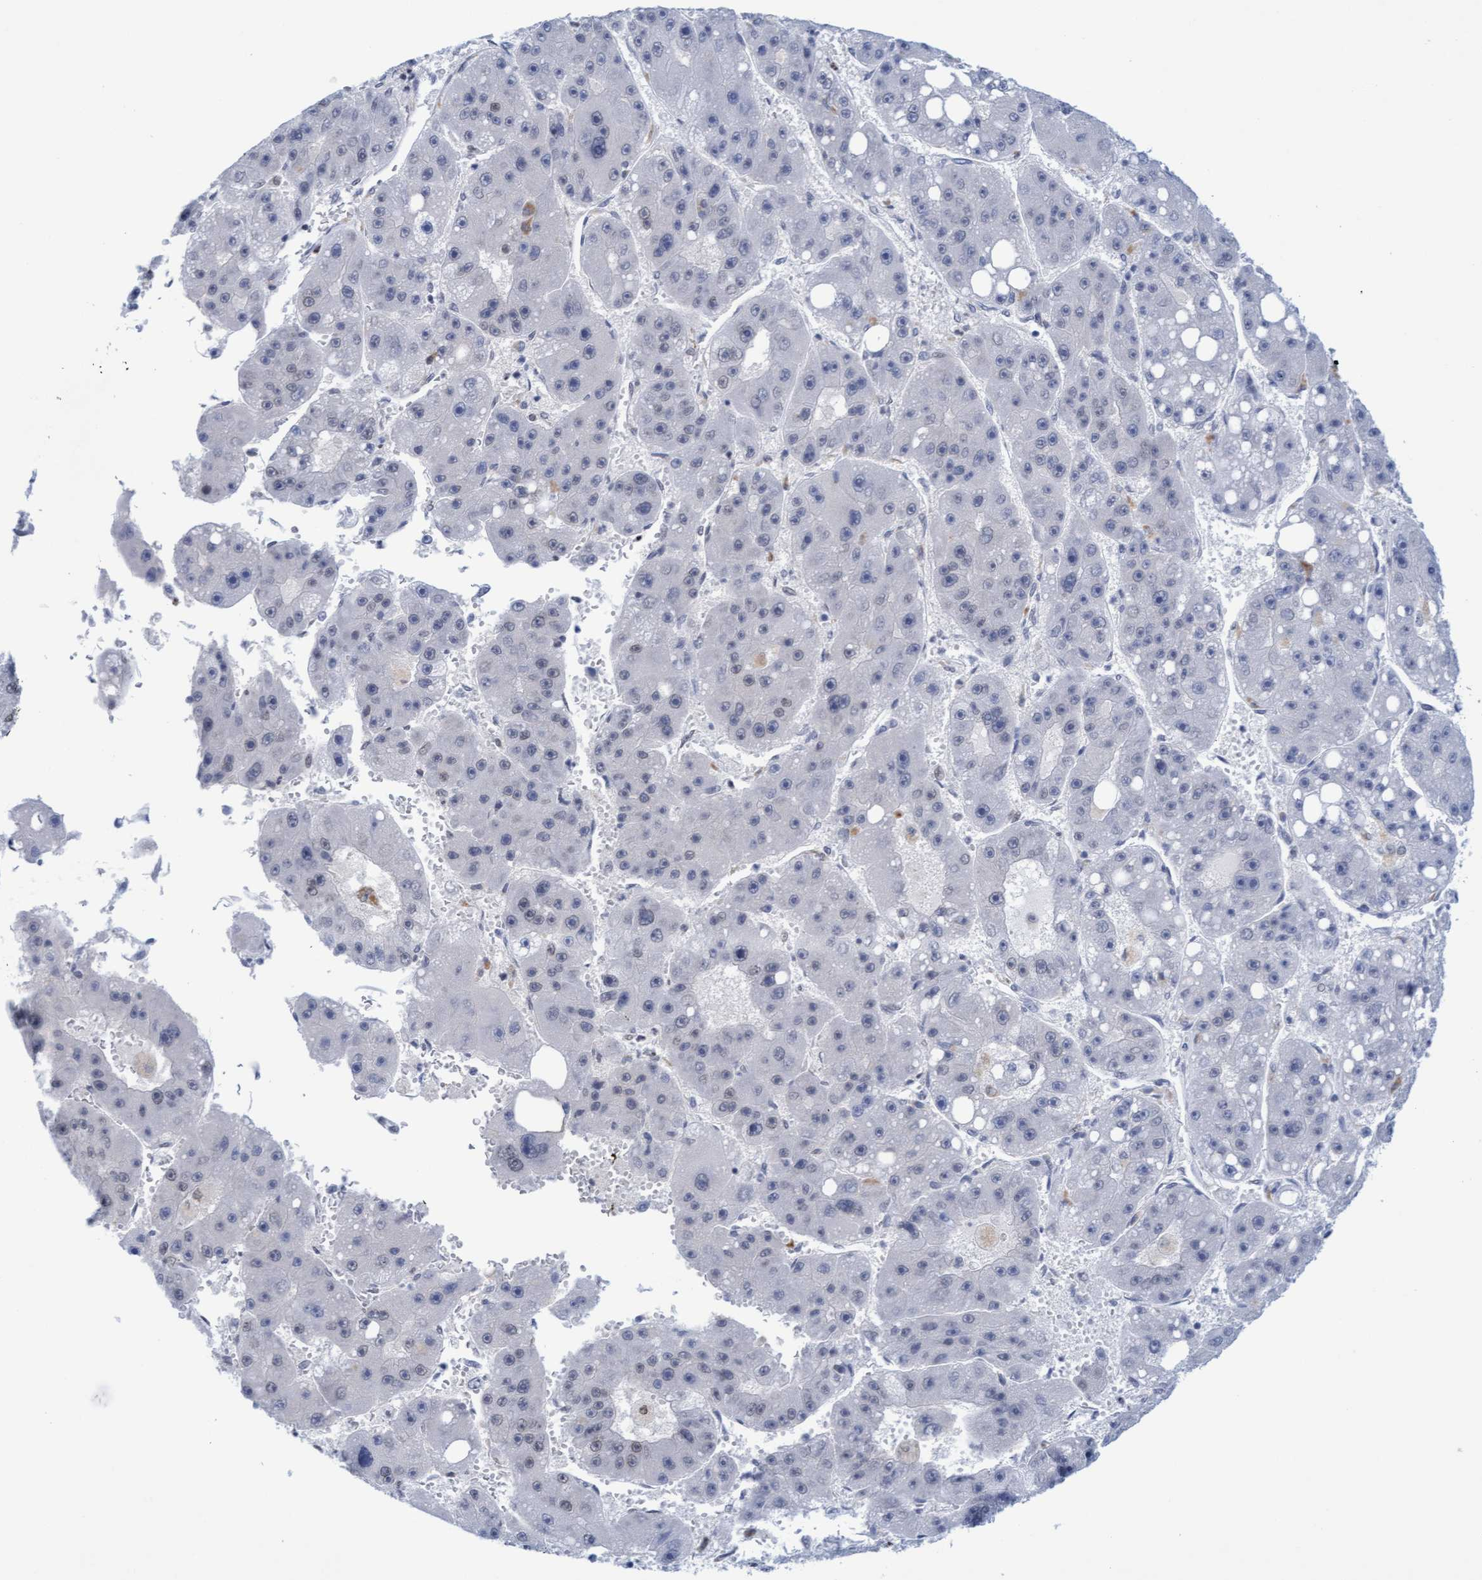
{"staining": {"intensity": "negative", "quantity": "none", "location": "none"}, "tissue": "liver cancer", "cell_type": "Tumor cells", "image_type": "cancer", "snomed": [{"axis": "morphology", "description": "Carcinoma, Hepatocellular, NOS"}, {"axis": "topography", "description": "Liver"}], "caption": "Liver hepatocellular carcinoma stained for a protein using IHC displays no staining tumor cells.", "gene": "GLRX2", "patient": {"sex": "female", "age": 61}}